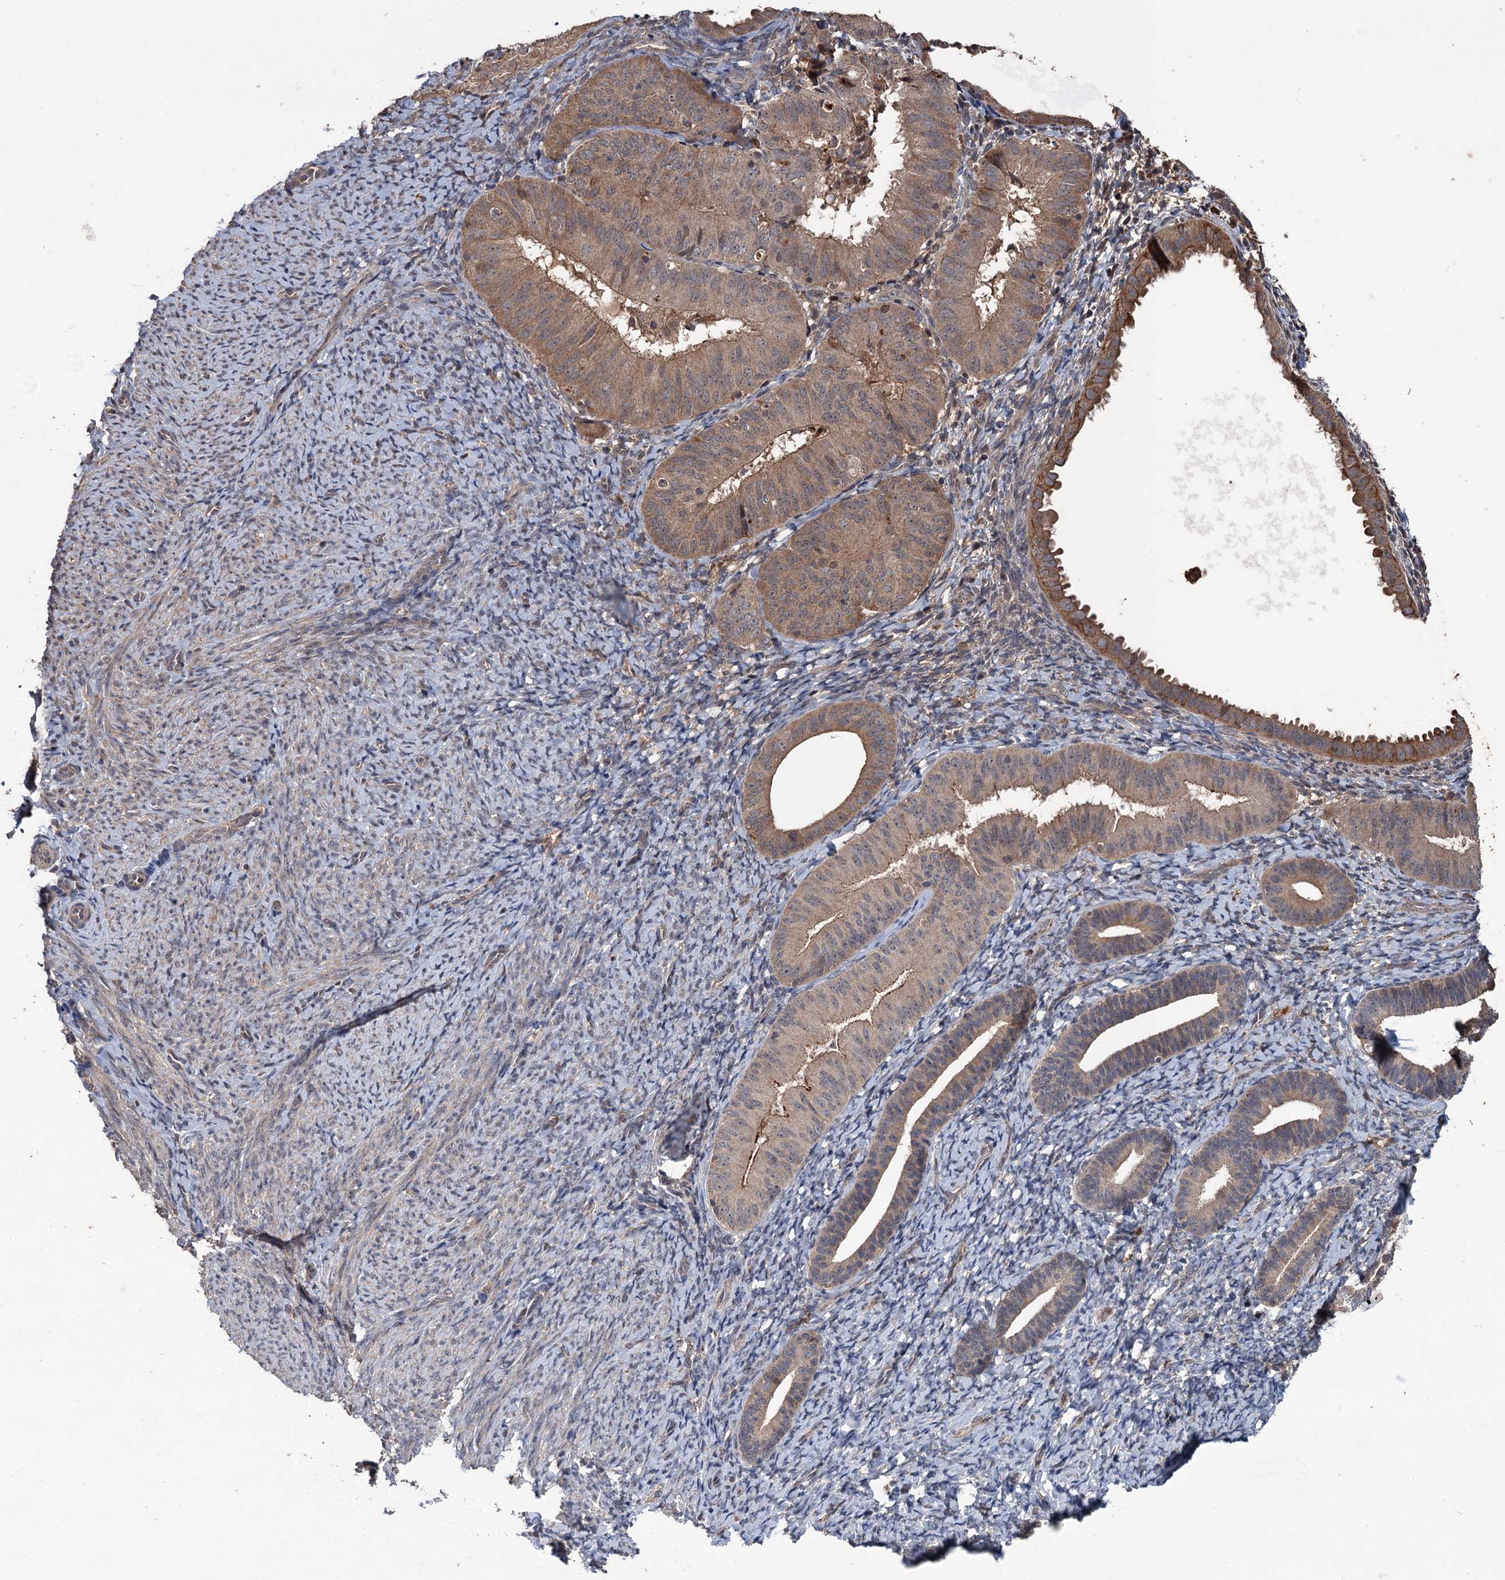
{"staining": {"intensity": "weak", "quantity": "<25%", "location": "cytoplasmic/membranous"}, "tissue": "endometrium", "cell_type": "Cells in endometrial stroma", "image_type": "normal", "snomed": [{"axis": "morphology", "description": "Normal tissue, NOS"}, {"axis": "topography", "description": "Endometrium"}], "caption": "IHC histopathology image of unremarkable endometrium stained for a protein (brown), which displays no positivity in cells in endometrial stroma.", "gene": "ZNF438", "patient": {"sex": "female", "age": 65}}